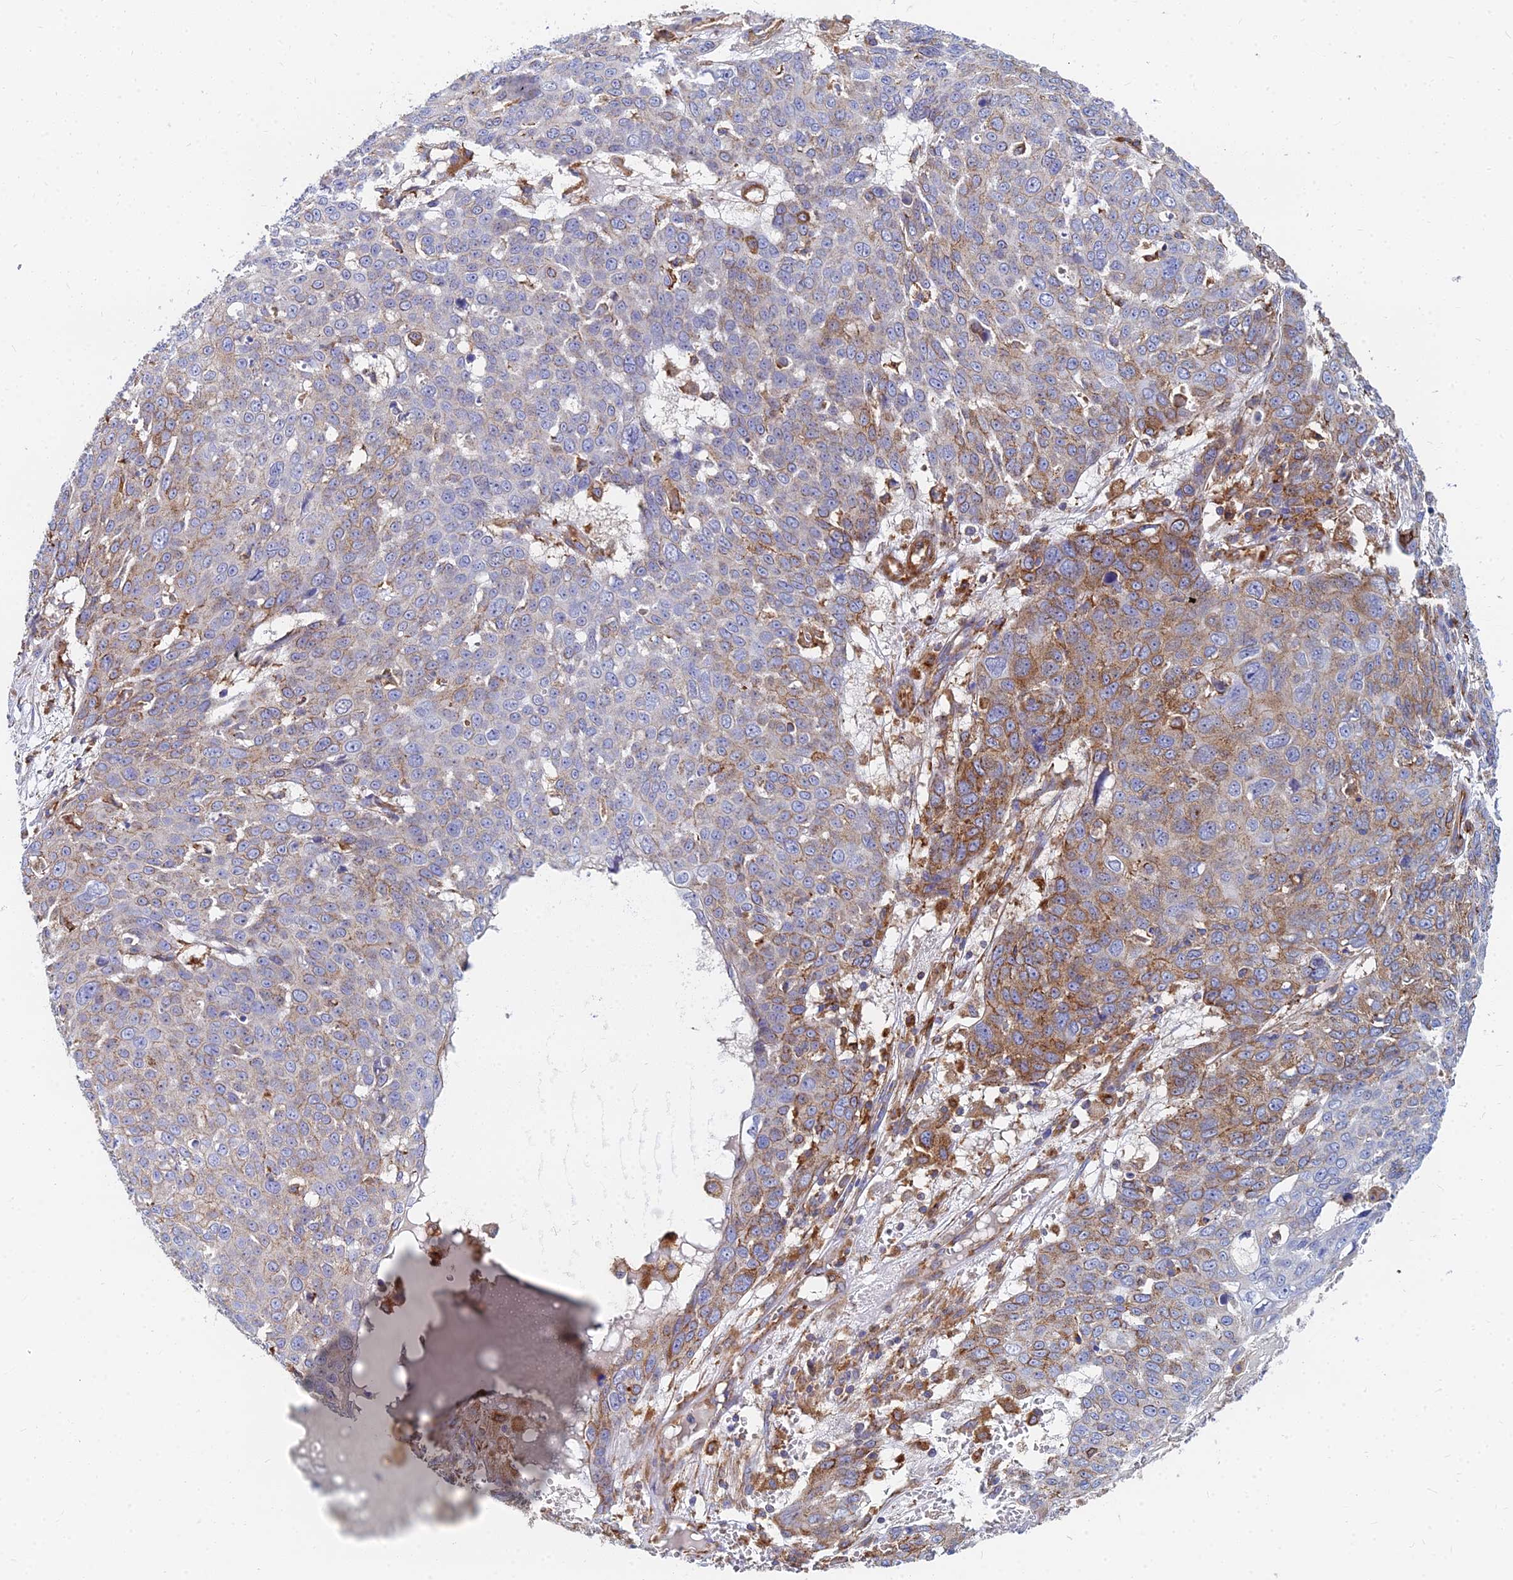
{"staining": {"intensity": "moderate", "quantity": "<25%", "location": "cytoplasmic/membranous"}, "tissue": "skin cancer", "cell_type": "Tumor cells", "image_type": "cancer", "snomed": [{"axis": "morphology", "description": "Squamous cell carcinoma, NOS"}, {"axis": "topography", "description": "Skin"}], "caption": "Immunohistochemical staining of human skin squamous cell carcinoma displays low levels of moderate cytoplasmic/membranous expression in approximately <25% of tumor cells. (DAB = brown stain, brightfield microscopy at high magnification).", "gene": "GPR42", "patient": {"sex": "male", "age": 71}}